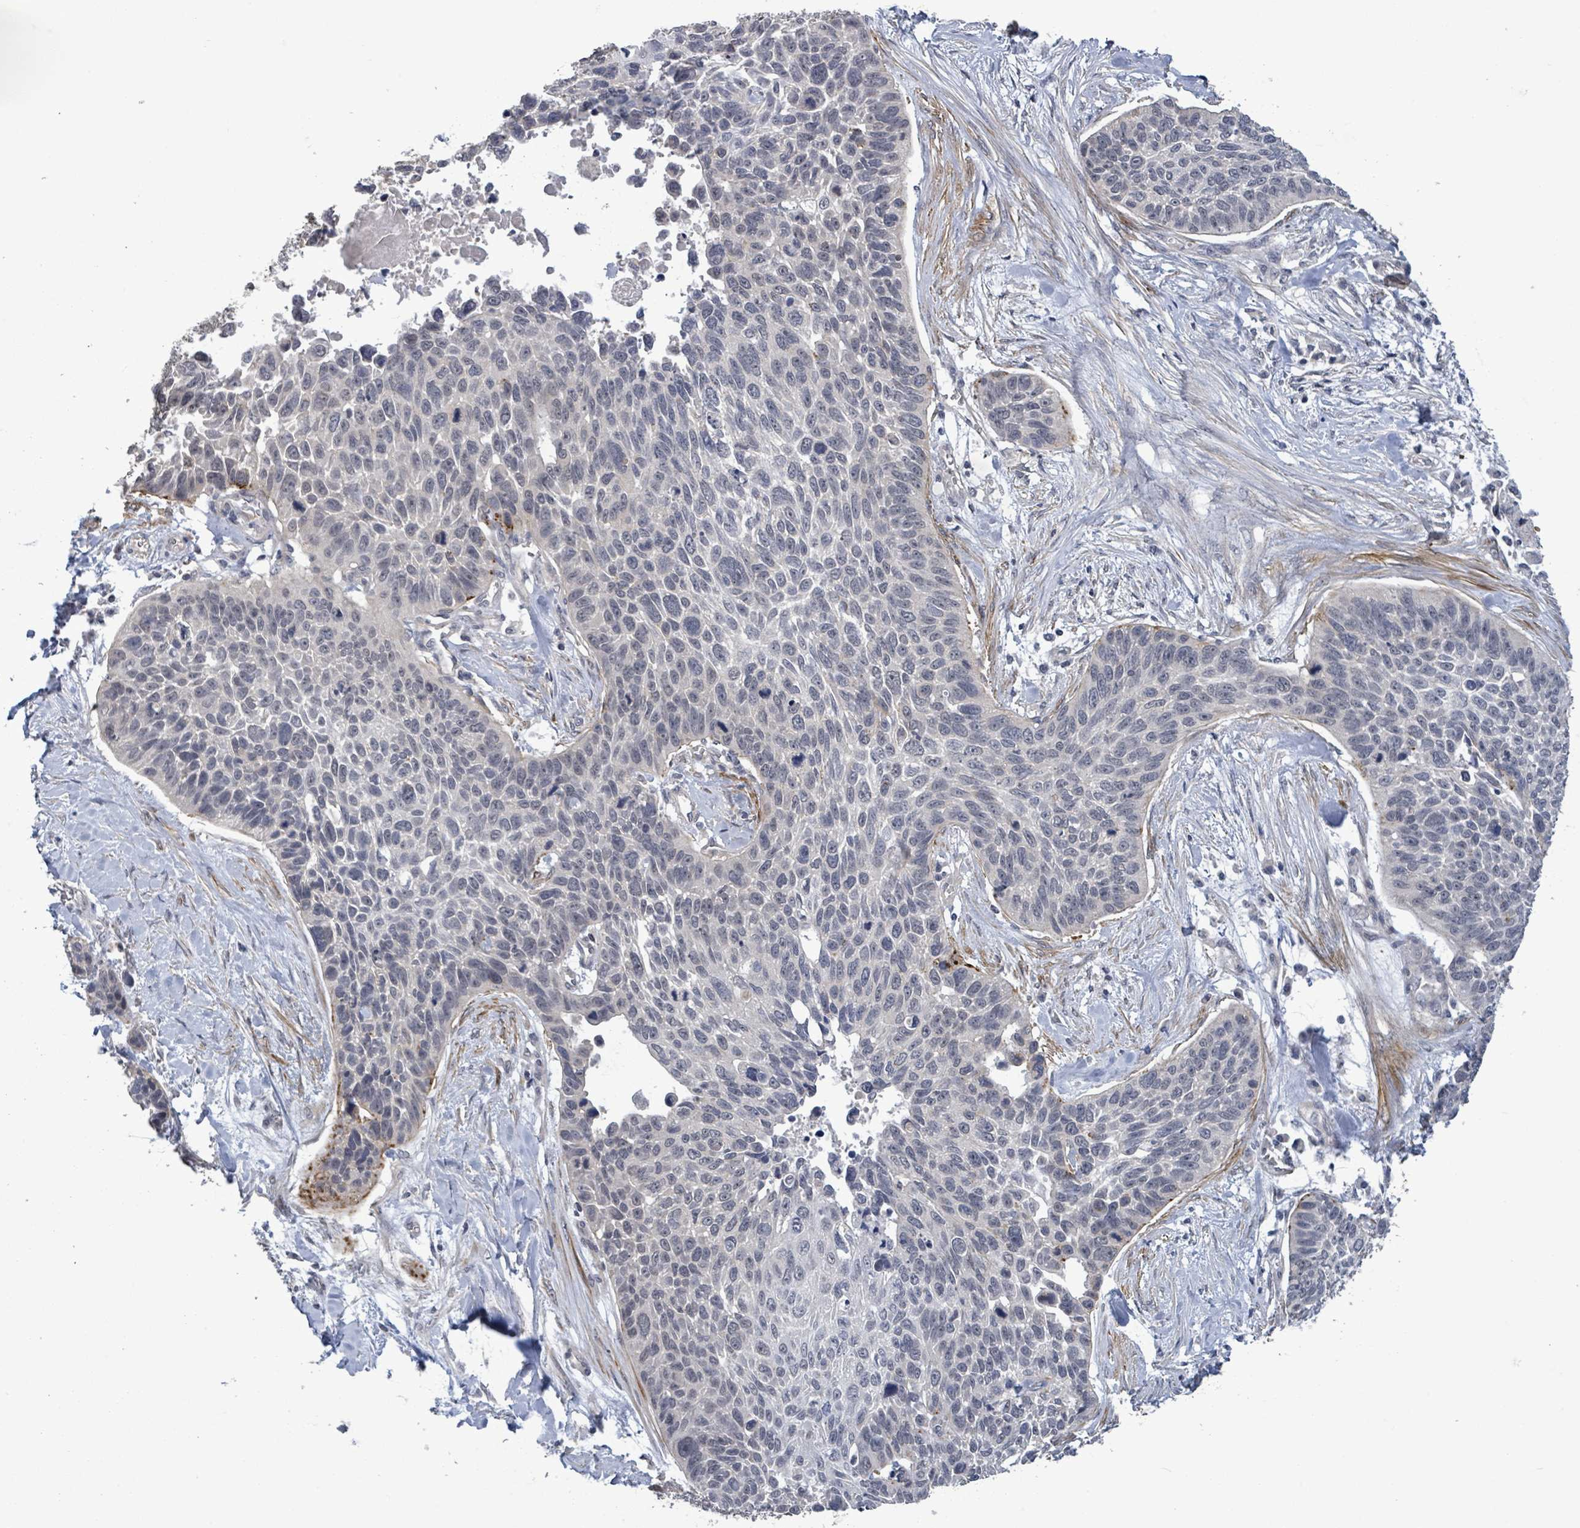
{"staining": {"intensity": "negative", "quantity": "none", "location": "none"}, "tissue": "lung cancer", "cell_type": "Tumor cells", "image_type": "cancer", "snomed": [{"axis": "morphology", "description": "Squamous cell carcinoma, NOS"}, {"axis": "topography", "description": "Lung"}], "caption": "Immunohistochemical staining of squamous cell carcinoma (lung) demonstrates no significant expression in tumor cells.", "gene": "AMMECR1", "patient": {"sex": "male", "age": 62}}